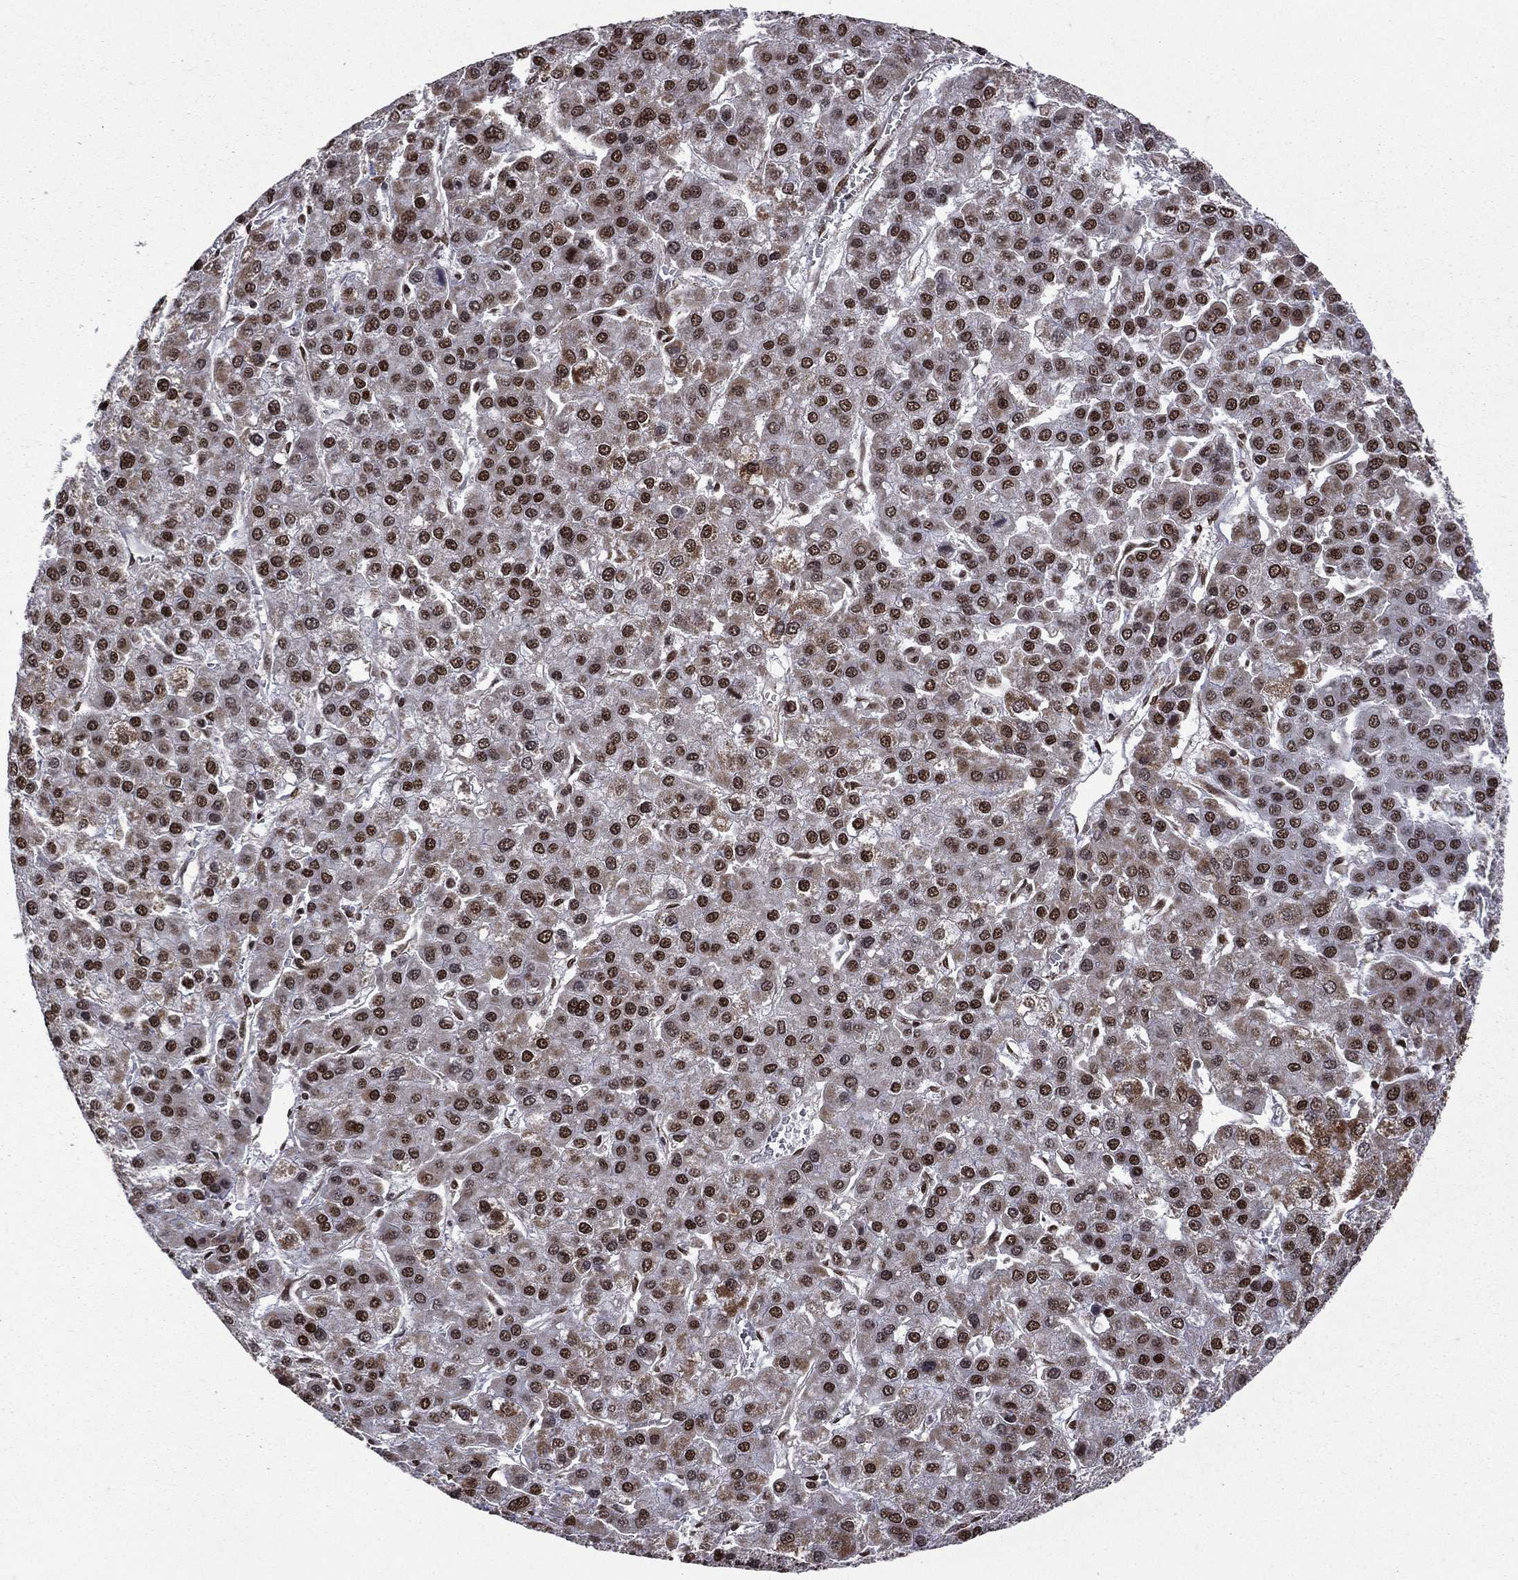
{"staining": {"intensity": "strong", "quantity": ">75%", "location": "nuclear"}, "tissue": "liver cancer", "cell_type": "Tumor cells", "image_type": "cancer", "snomed": [{"axis": "morphology", "description": "Carcinoma, Hepatocellular, NOS"}, {"axis": "topography", "description": "Liver"}], "caption": "Liver cancer stained with immunohistochemistry (IHC) exhibits strong nuclear positivity in about >75% of tumor cells. (DAB IHC with brightfield microscopy, high magnification).", "gene": "C5orf24", "patient": {"sex": "female", "age": 41}}